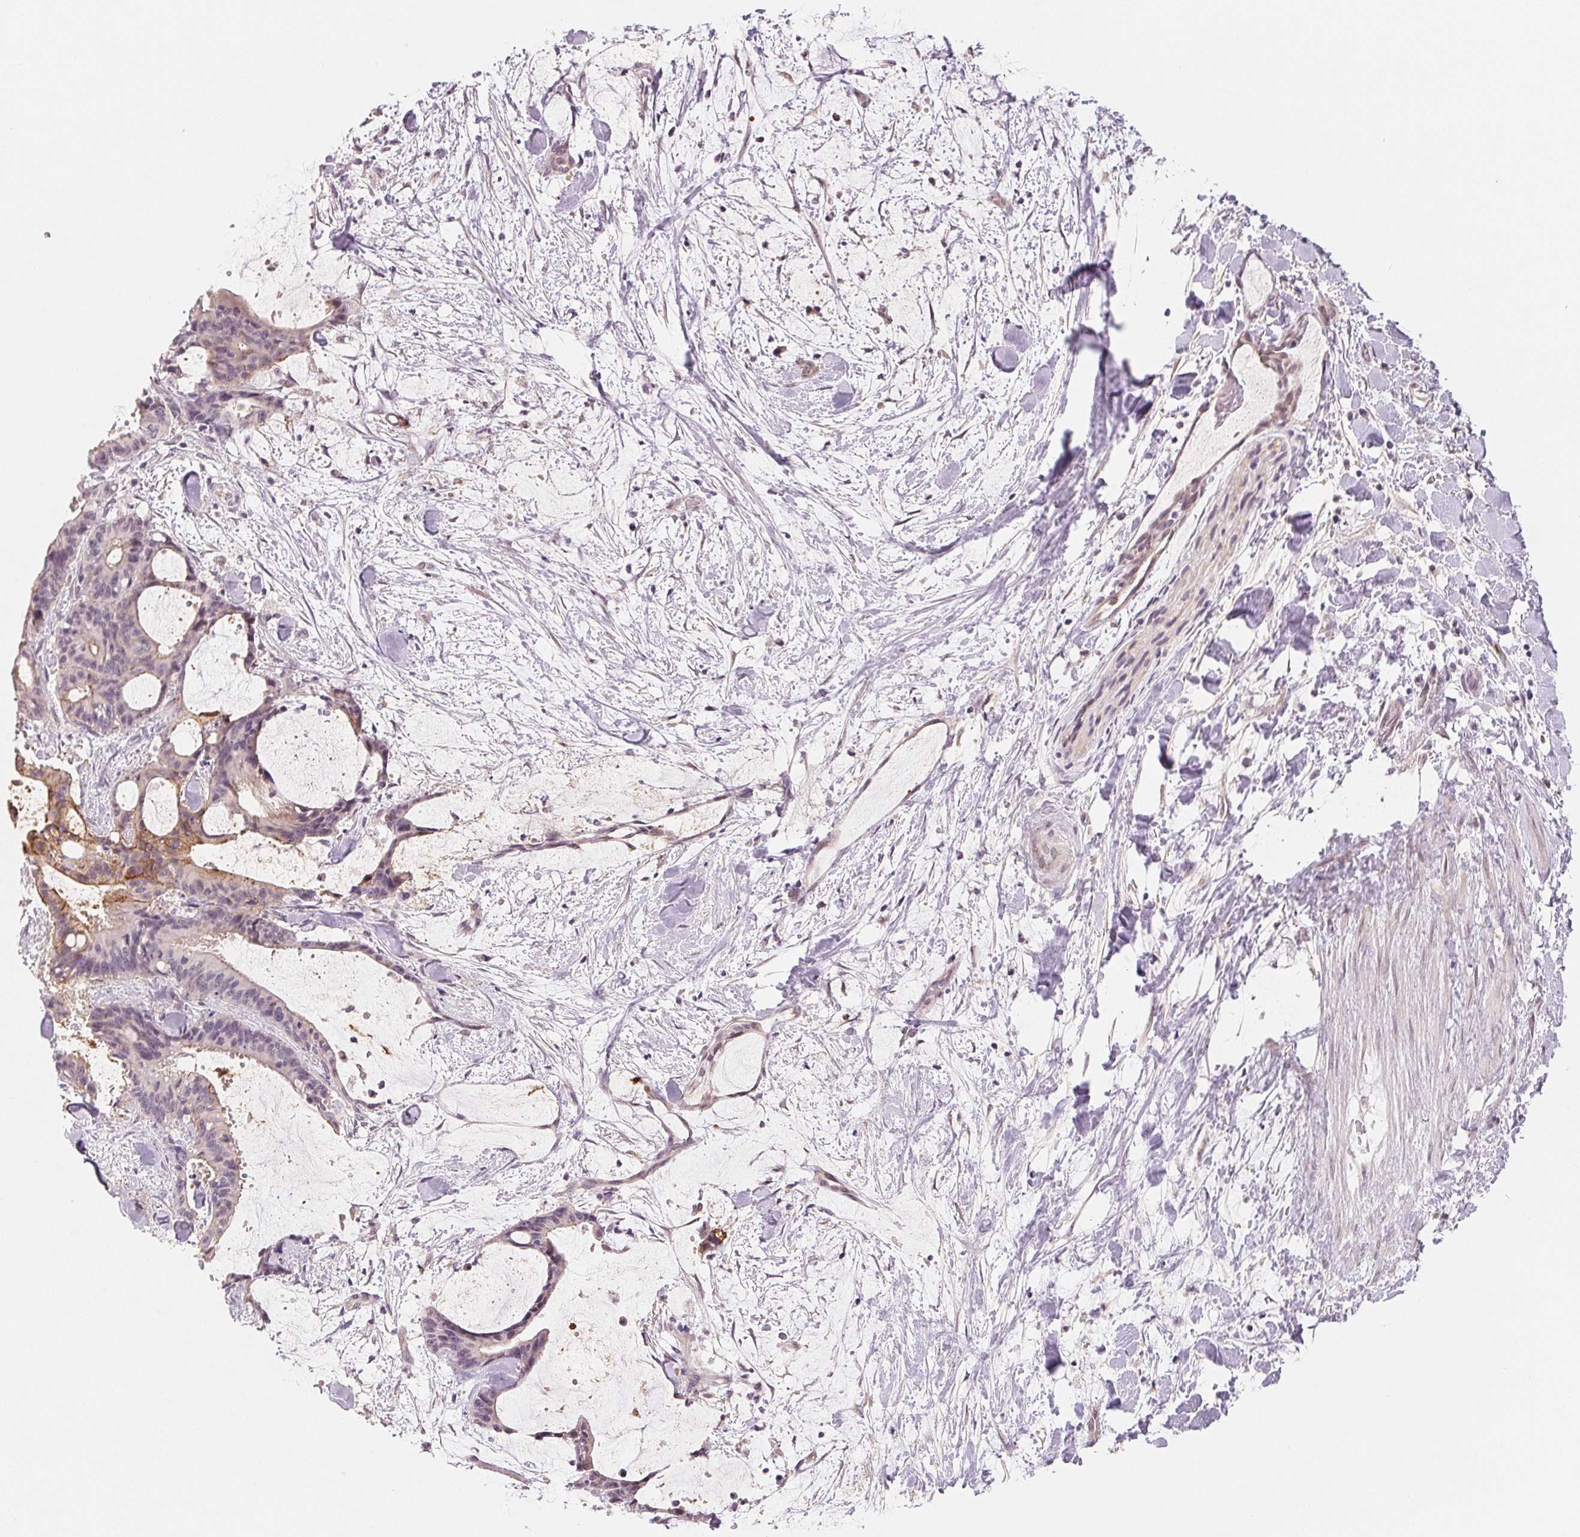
{"staining": {"intensity": "moderate", "quantity": "<25%", "location": "cytoplasmic/membranous"}, "tissue": "liver cancer", "cell_type": "Tumor cells", "image_type": "cancer", "snomed": [{"axis": "morphology", "description": "Cholangiocarcinoma"}, {"axis": "topography", "description": "Liver"}], "caption": "Immunohistochemistry histopathology image of liver cancer stained for a protein (brown), which shows low levels of moderate cytoplasmic/membranous positivity in approximately <25% of tumor cells.", "gene": "CFC1", "patient": {"sex": "female", "age": 73}}